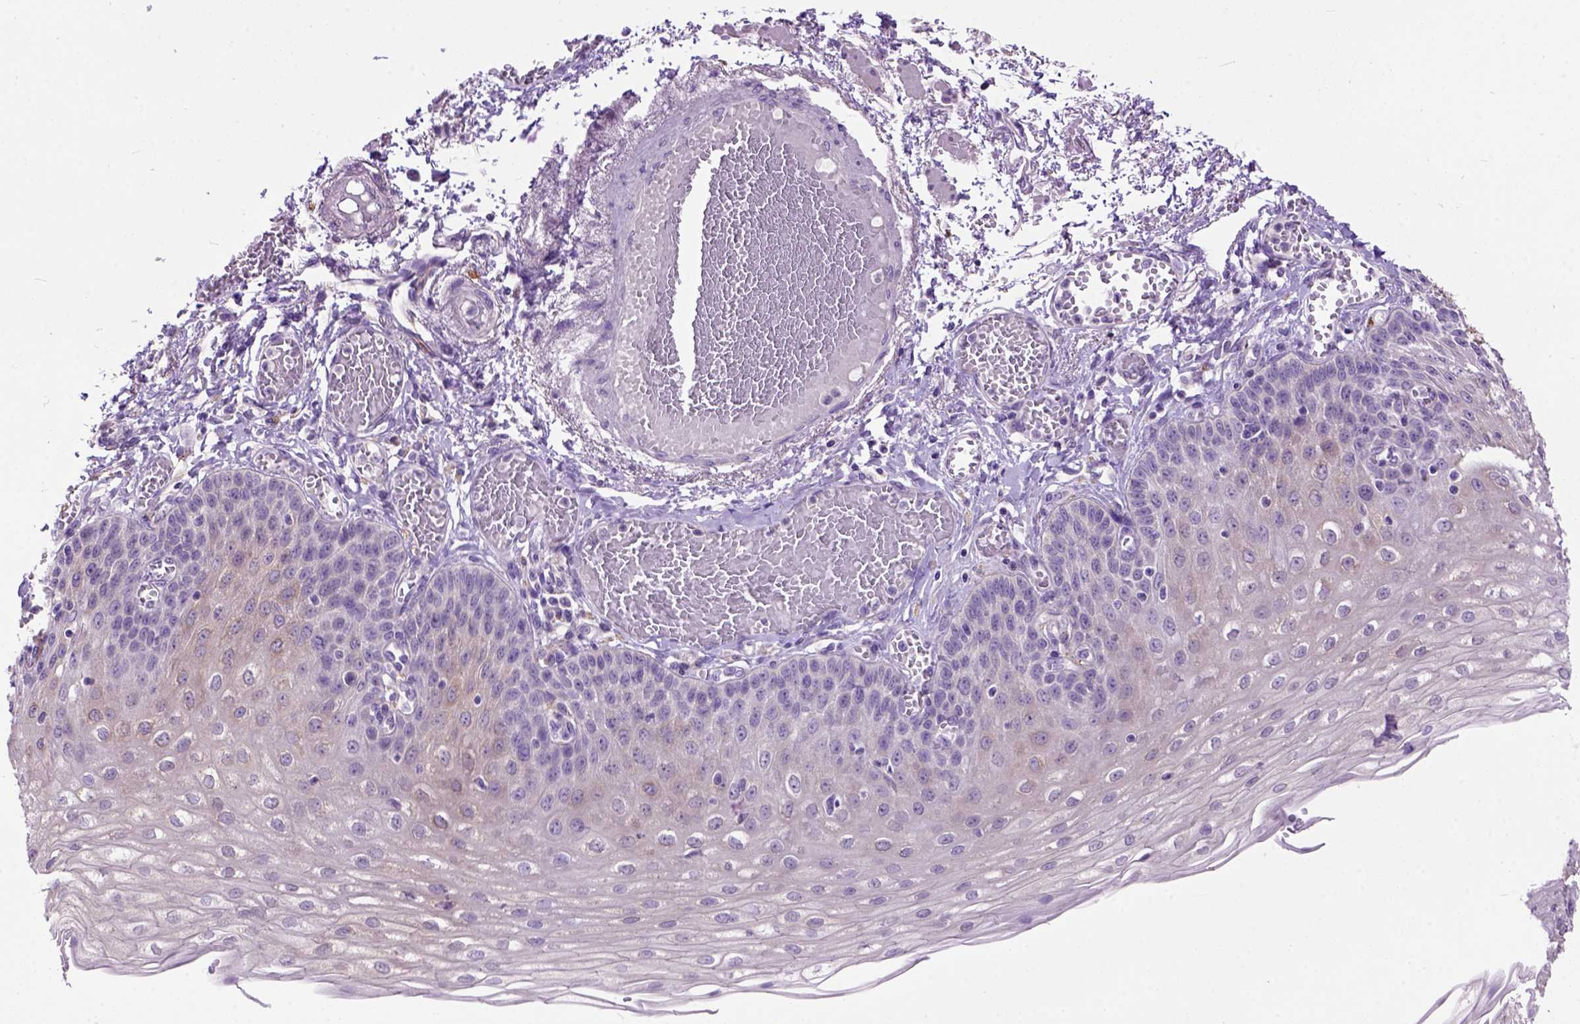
{"staining": {"intensity": "weak", "quantity": "25%-75%", "location": "cytoplasmic/membranous"}, "tissue": "esophagus", "cell_type": "Squamous epithelial cells", "image_type": "normal", "snomed": [{"axis": "morphology", "description": "Normal tissue, NOS"}, {"axis": "morphology", "description": "Adenocarcinoma, NOS"}, {"axis": "topography", "description": "Esophagus"}], "caption": "Immunohistochemical staining of unremarkable esophagus exhibits low levels of weak cytoplasmic/membranous staining in approximately 25%-75% of squamous epithelial cells. Nuclei are stained in blue.", "gene": "MAPT", "patient": {"sex": "male", "age": 81}}